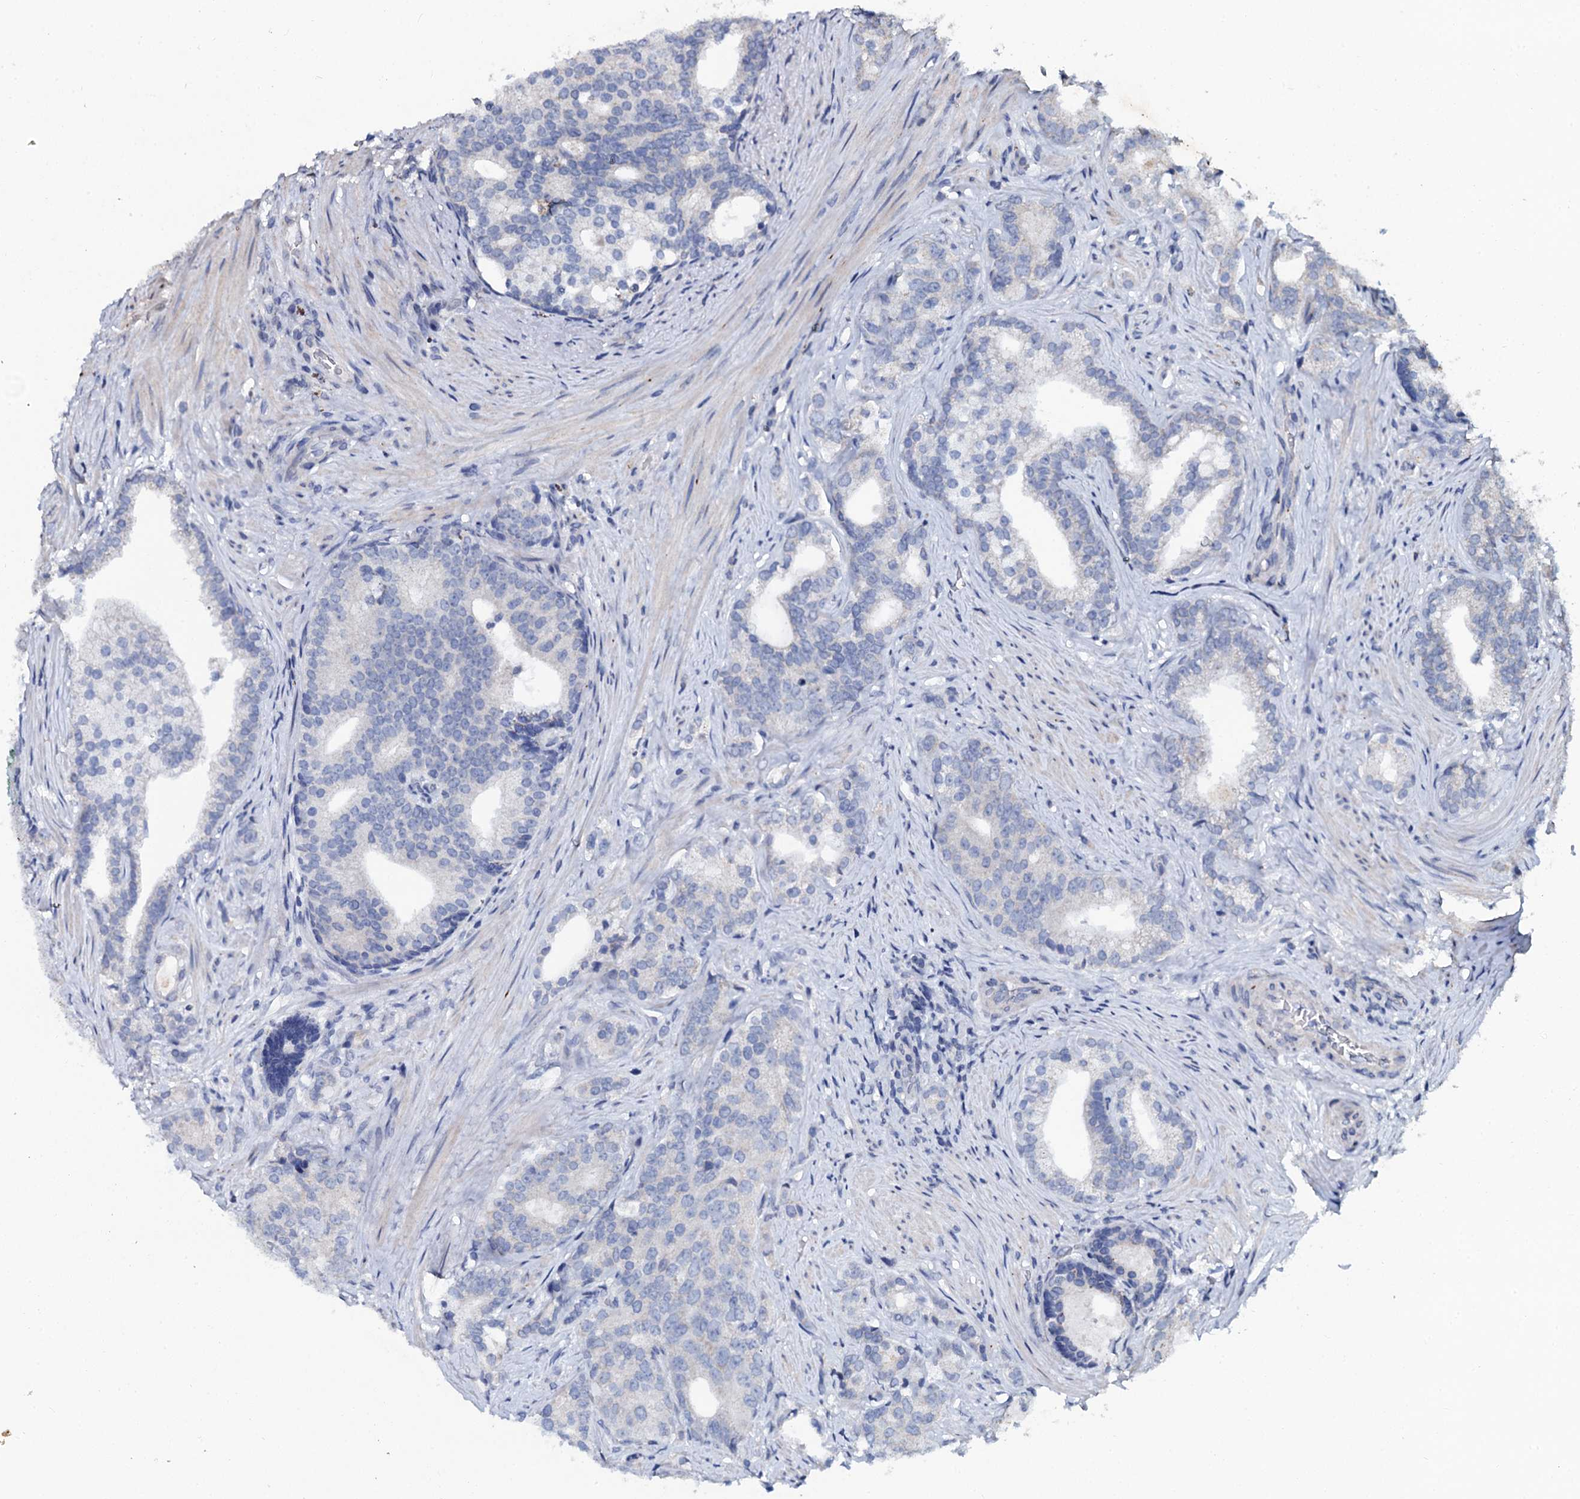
{"staining": {"intensity": "negative", "quantity": "none", "location": "none"}, "tissue": "prostate cancer", "cell_type": "Tumor cells", "image_type": "cancer", "snomed": [{"axis": "morphology", "description": "Adenocarcinoma, Low grade"}, {"axis": "topography", "description": "Prostate"}], "caption": "A high-resolution histopathology image shows immunohistochemistry (IHC) staining of low-grade adenocarcinoma (prostate), which shows no significant positivity in tumor cells.", "gene": "SLC37A4", "patient": {"sex": "male", "age": 71}}